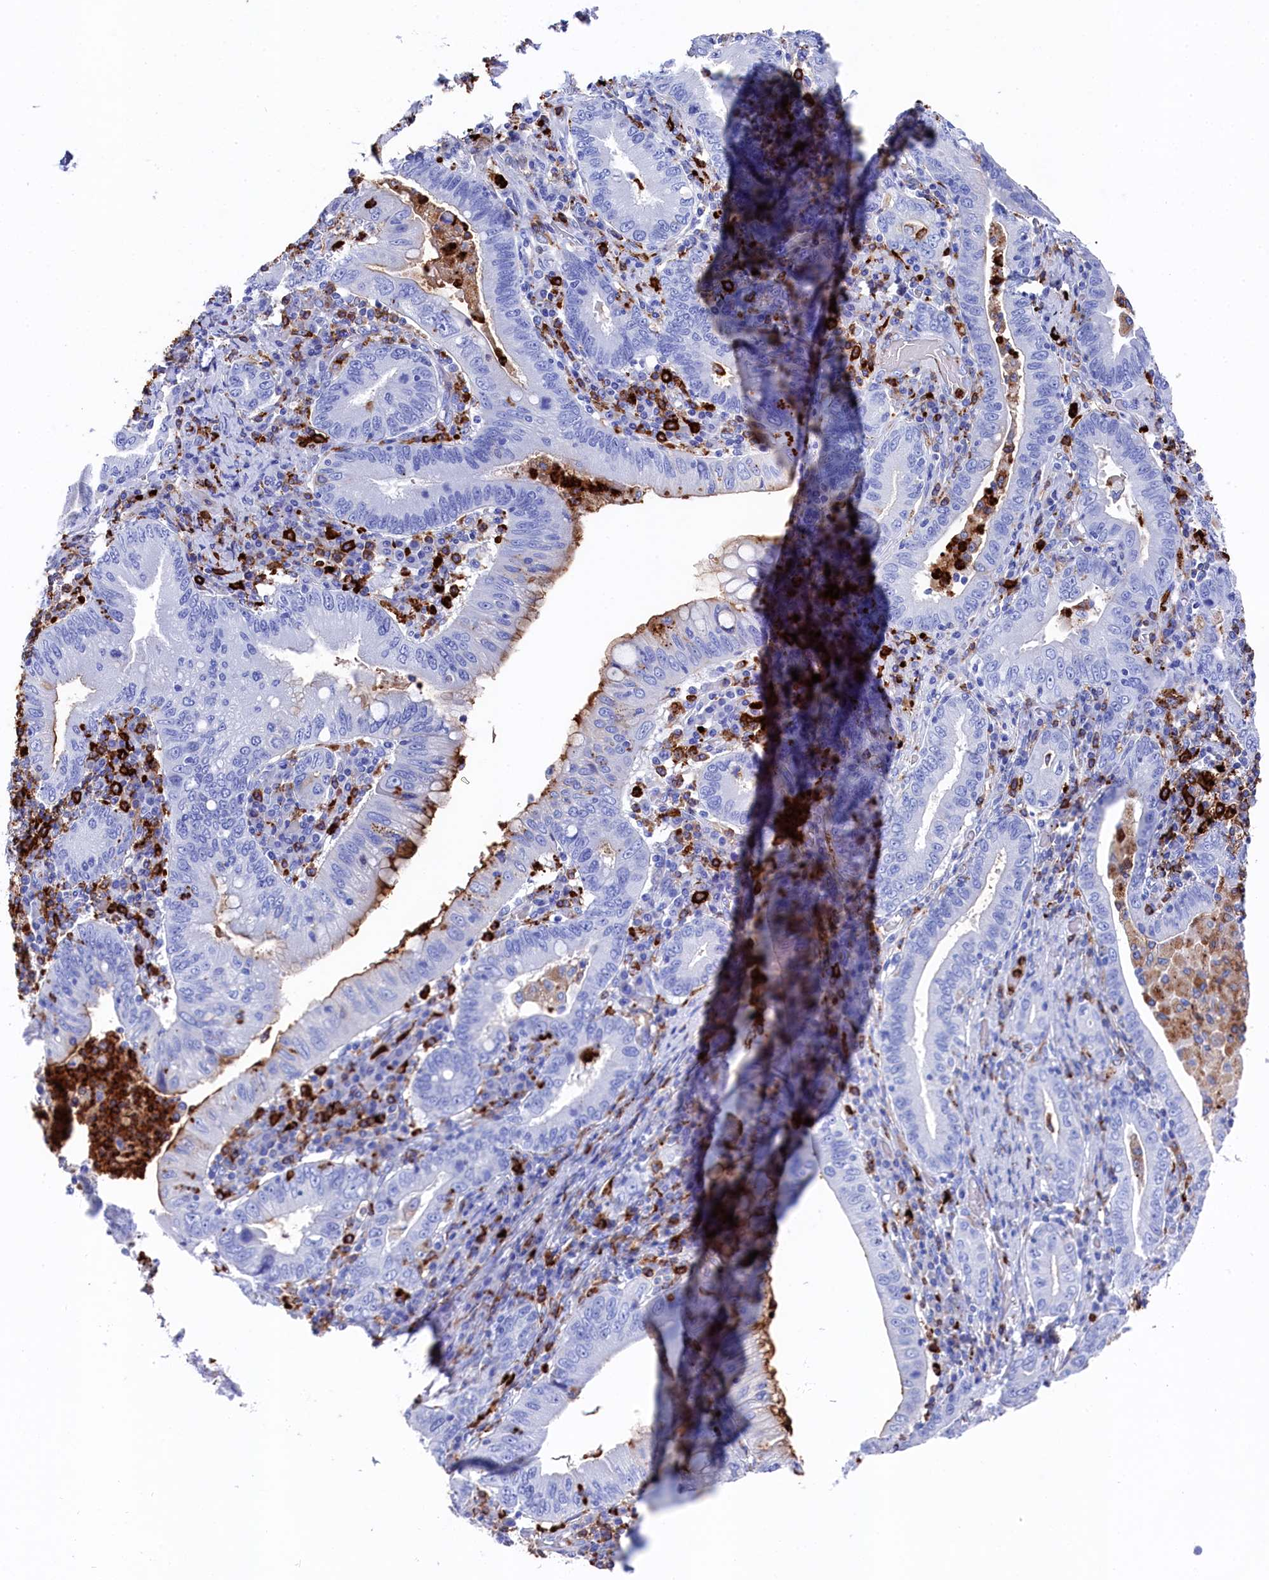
{"staining": {"intensity": "moderate", "quantity": "<25%", "location": "cytoplasmic/membranous"}, "tissue": "stomach cancer", "cell_type": "Tumor cells", "image_type": "cancer", "snomed": [{"axis": "morphology", "description": "Normal tissue, NOS"}, {"axis": "morphology", "description": "Adenocarcinoma, NOS"}, {"axis": "topography", "description": "Esophagus"}, {"axis": "topography", "description": "Stomach, upper"}, {"axis": "topography", "description": "Peripheral nerve tissue"}], "caption": "Human adenocarcinoma (stomach) stained with a protein marker reveals moderate staining in tumor cells.", "gene": "PLAC8", "patient": {"sex": "male", "age": 62}}